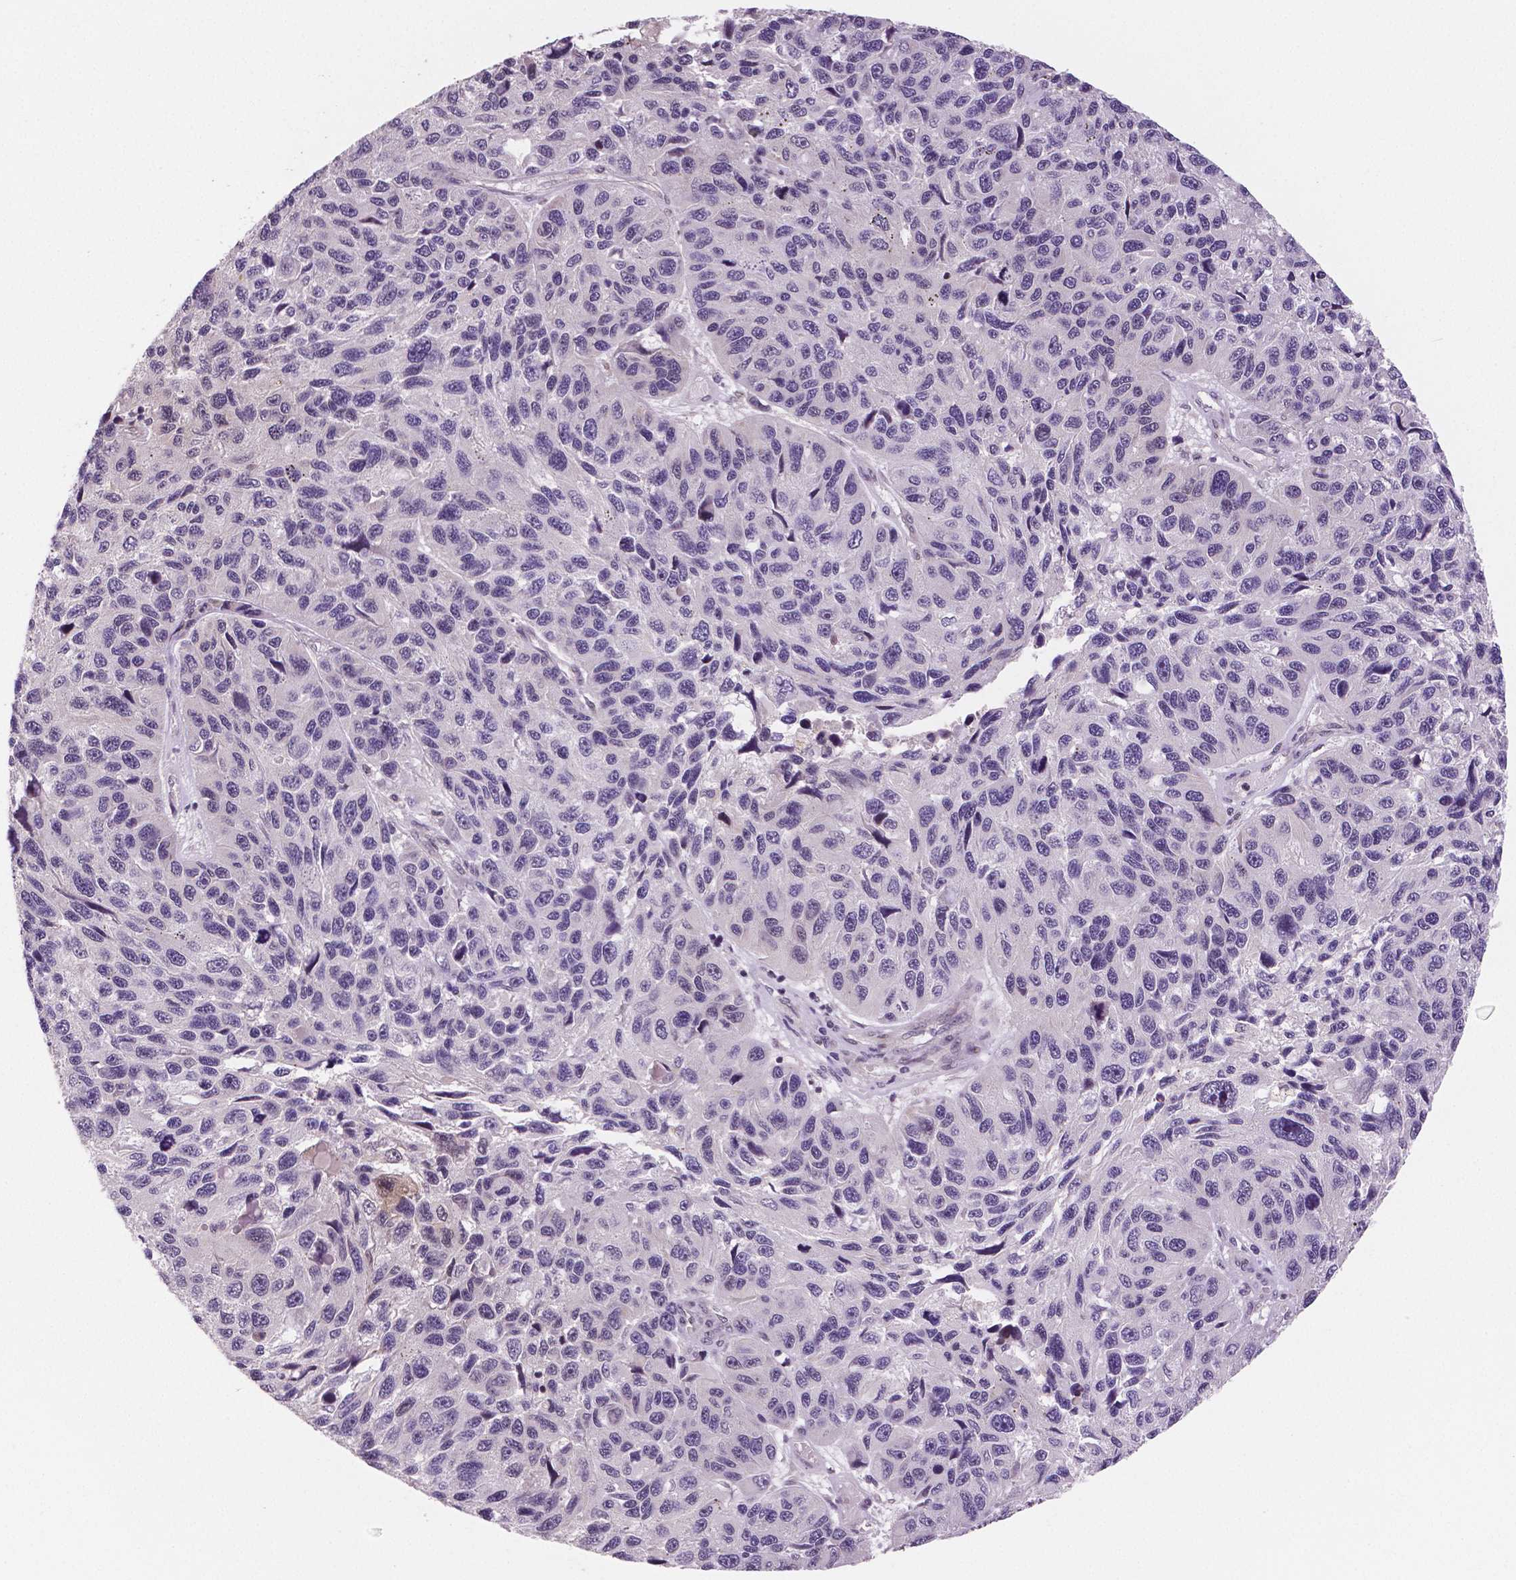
{"staining": {"intensity": "negative", "quantity": "none", "location": "none"}, "tissue": "melanoma", "cell_type": "Tumor cells", "image_type": "cancer", "snomed": [{"axis": "morphology", "description": "Malignant melanoma, NOS"}, {"axis": "topography", "description": "Skin"}], "caption": "There is no significant positivity in tumor cells of melanoma.", "gene": "STAT3", "patient": {"sex": "male", "age": 53}}